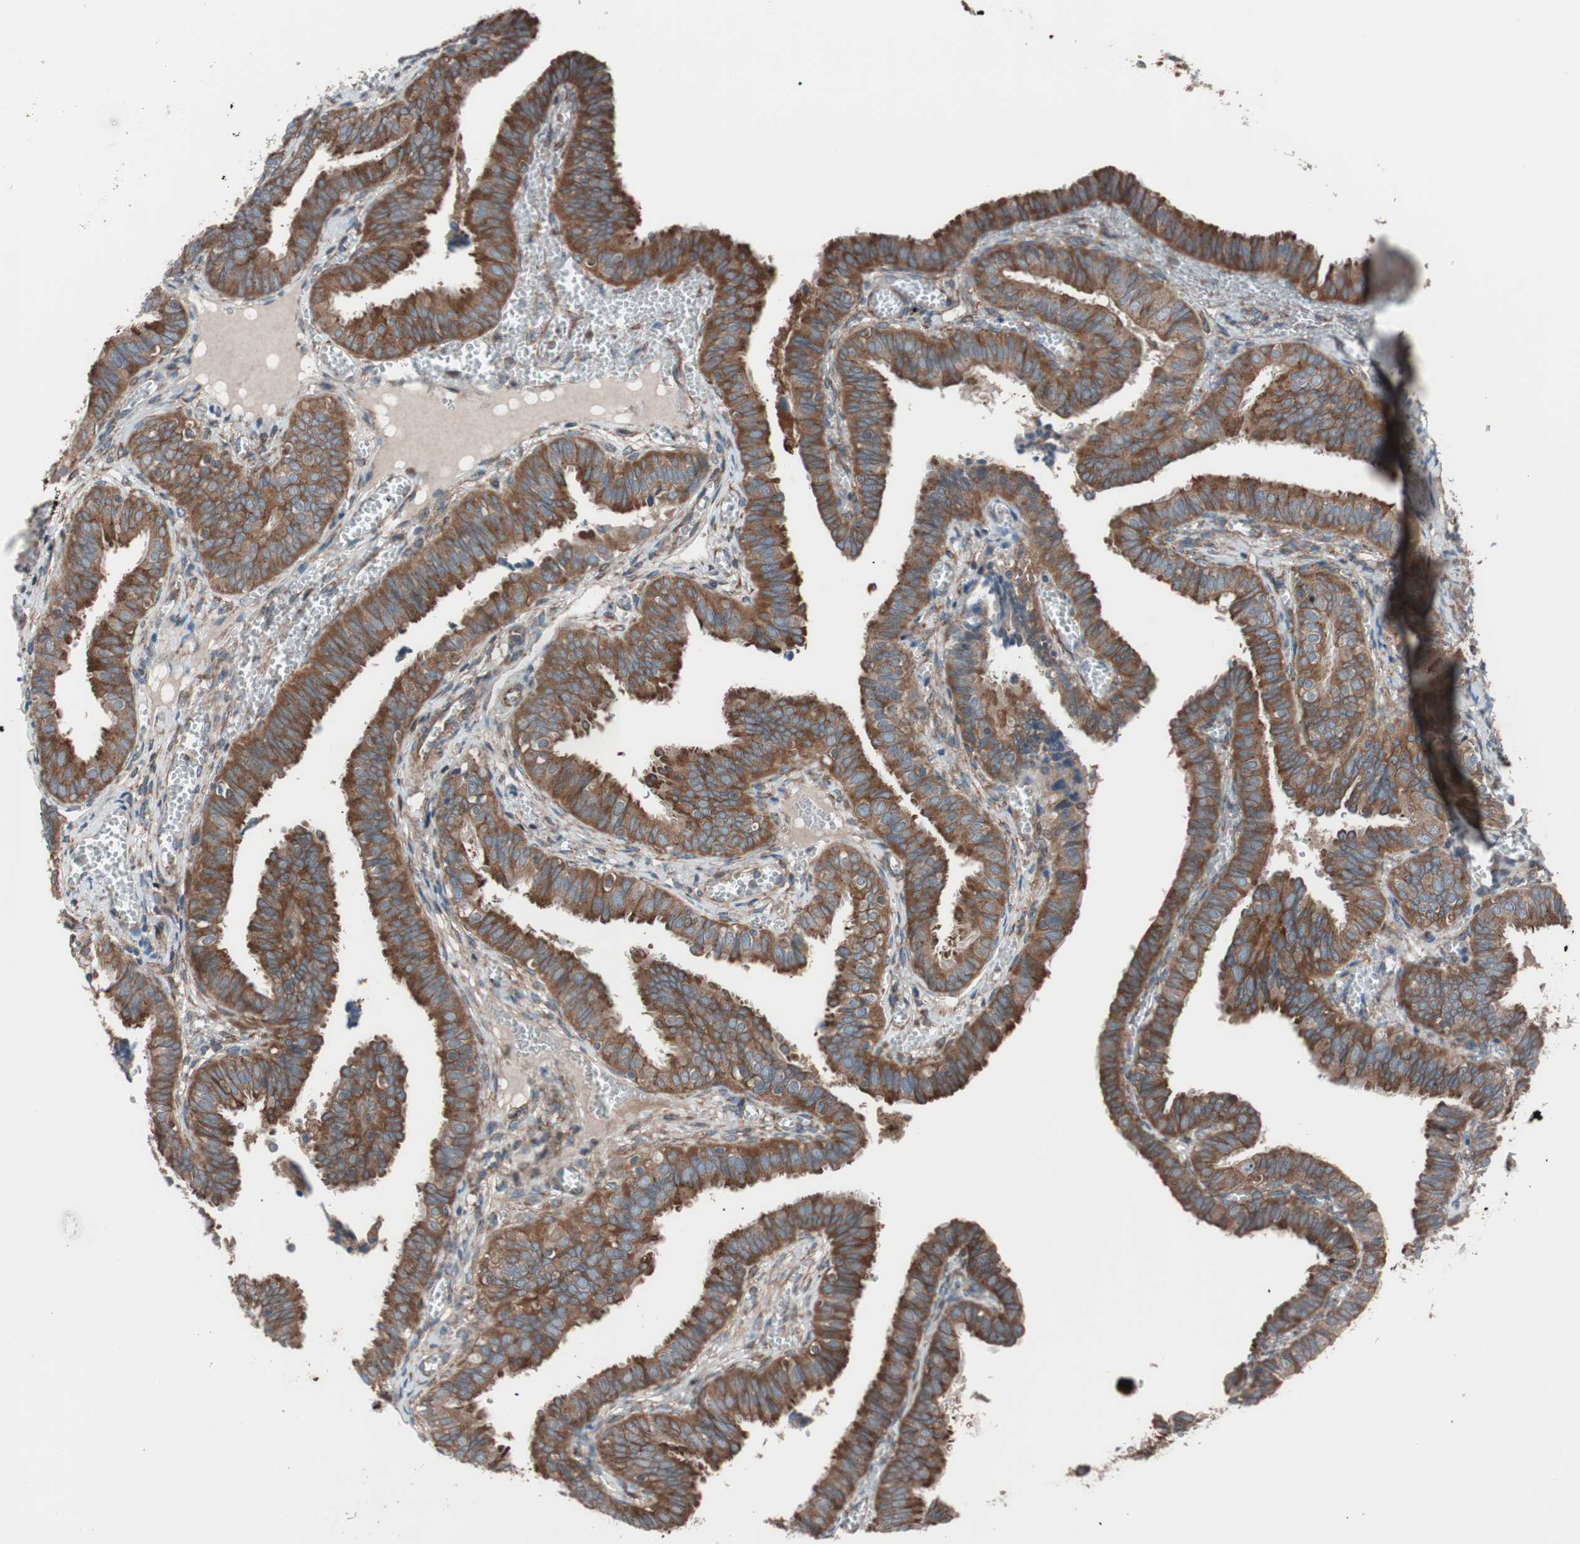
{"staining": {"intensity": "moderate", "quantity": ">75%", "location": "cytoplasmic/membranous"}, "tissue": "fallopian tube", "cell_type": "Glandular cells", "image_type": "normal", "snomed": [{"axis": "morphology", "description": "Normal tissue, NOS"}, {"axis": "topography", "description": "Fallopian tube"}], "caption": "Immunohistochemistry photomicrograph of benign fallopian tube: human fallopian tube stained using IHC displays medium levels of moderate protein expression localized specifically in the cytoplasmic/membranous of glandular cells, appearing as a cytoplasmic/membranous brown color.", "gene": "SEC31A", "patient": {"sex": "female", "age": 46}}